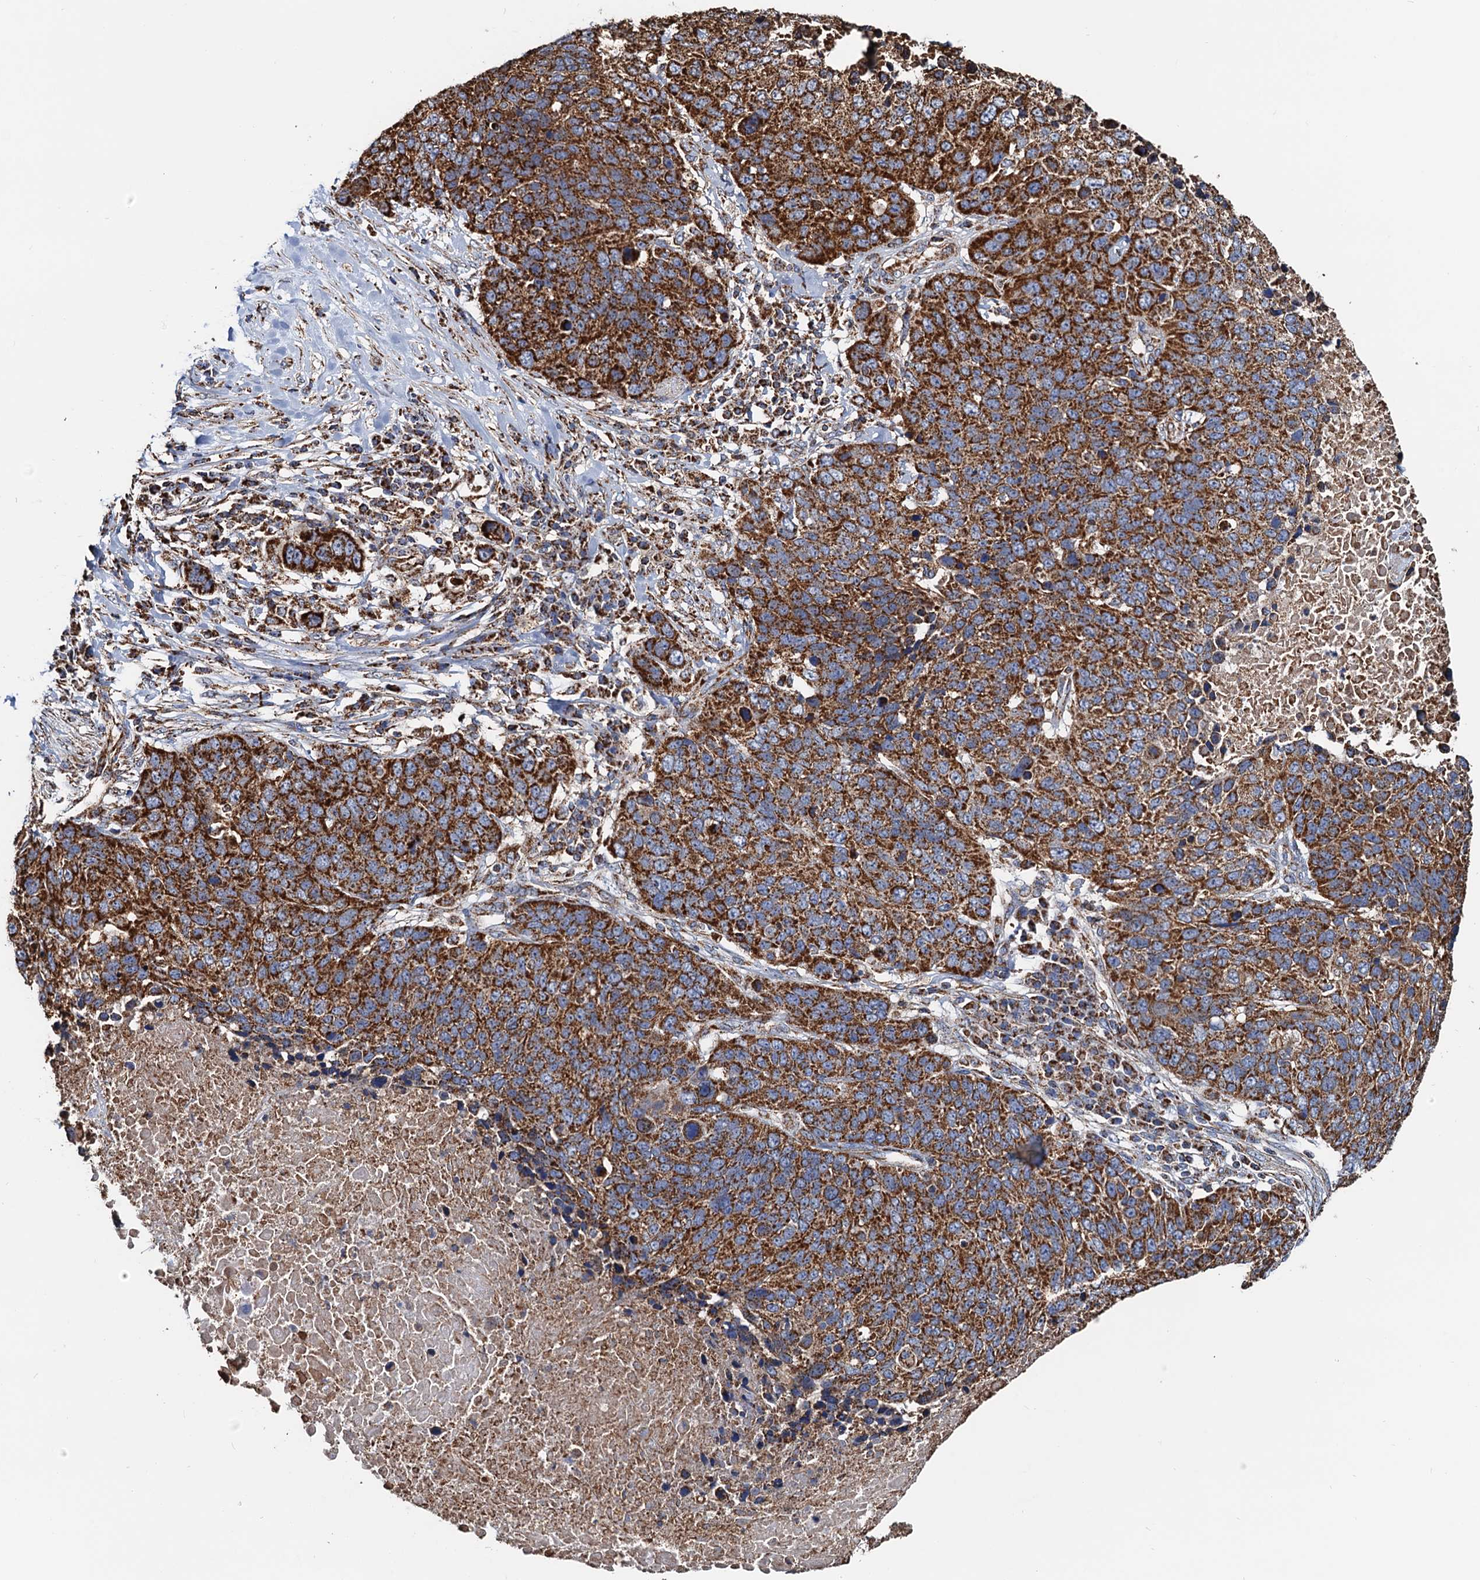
{"staining": {"intensity": "strong", "quantity": ">75%", "location": "cytoplasmic/membranous"}, "tissue": "lung cancer", "cell_type": "Tumor cells", "image_type": "cancer", "snomed": [{"axis": "morphology", "description": "Normal tissue, NOS"}, {"axis": "morphology", "description": "Squamous cell carcinoma, NOS"}, {"axis": "topography", "description": "Lymph node"}, {"axis": "topography", "description": "Lung"}], "caption": "IHC staining of squamous cell carcinoma (lung), which shows high levels of strong cytoplasmic/membranous staining in about >75% of tumor cells indicating strong cytoplasmic/membranous protein positivity. The staining was performed using DAB (3,3'-diaminobenzidine) (brown) for protein detection and nuclei were counterstained in hematoxylin (blue).", "gene": "AAGAB", "patient": {"sex": "male", "age": 66}}